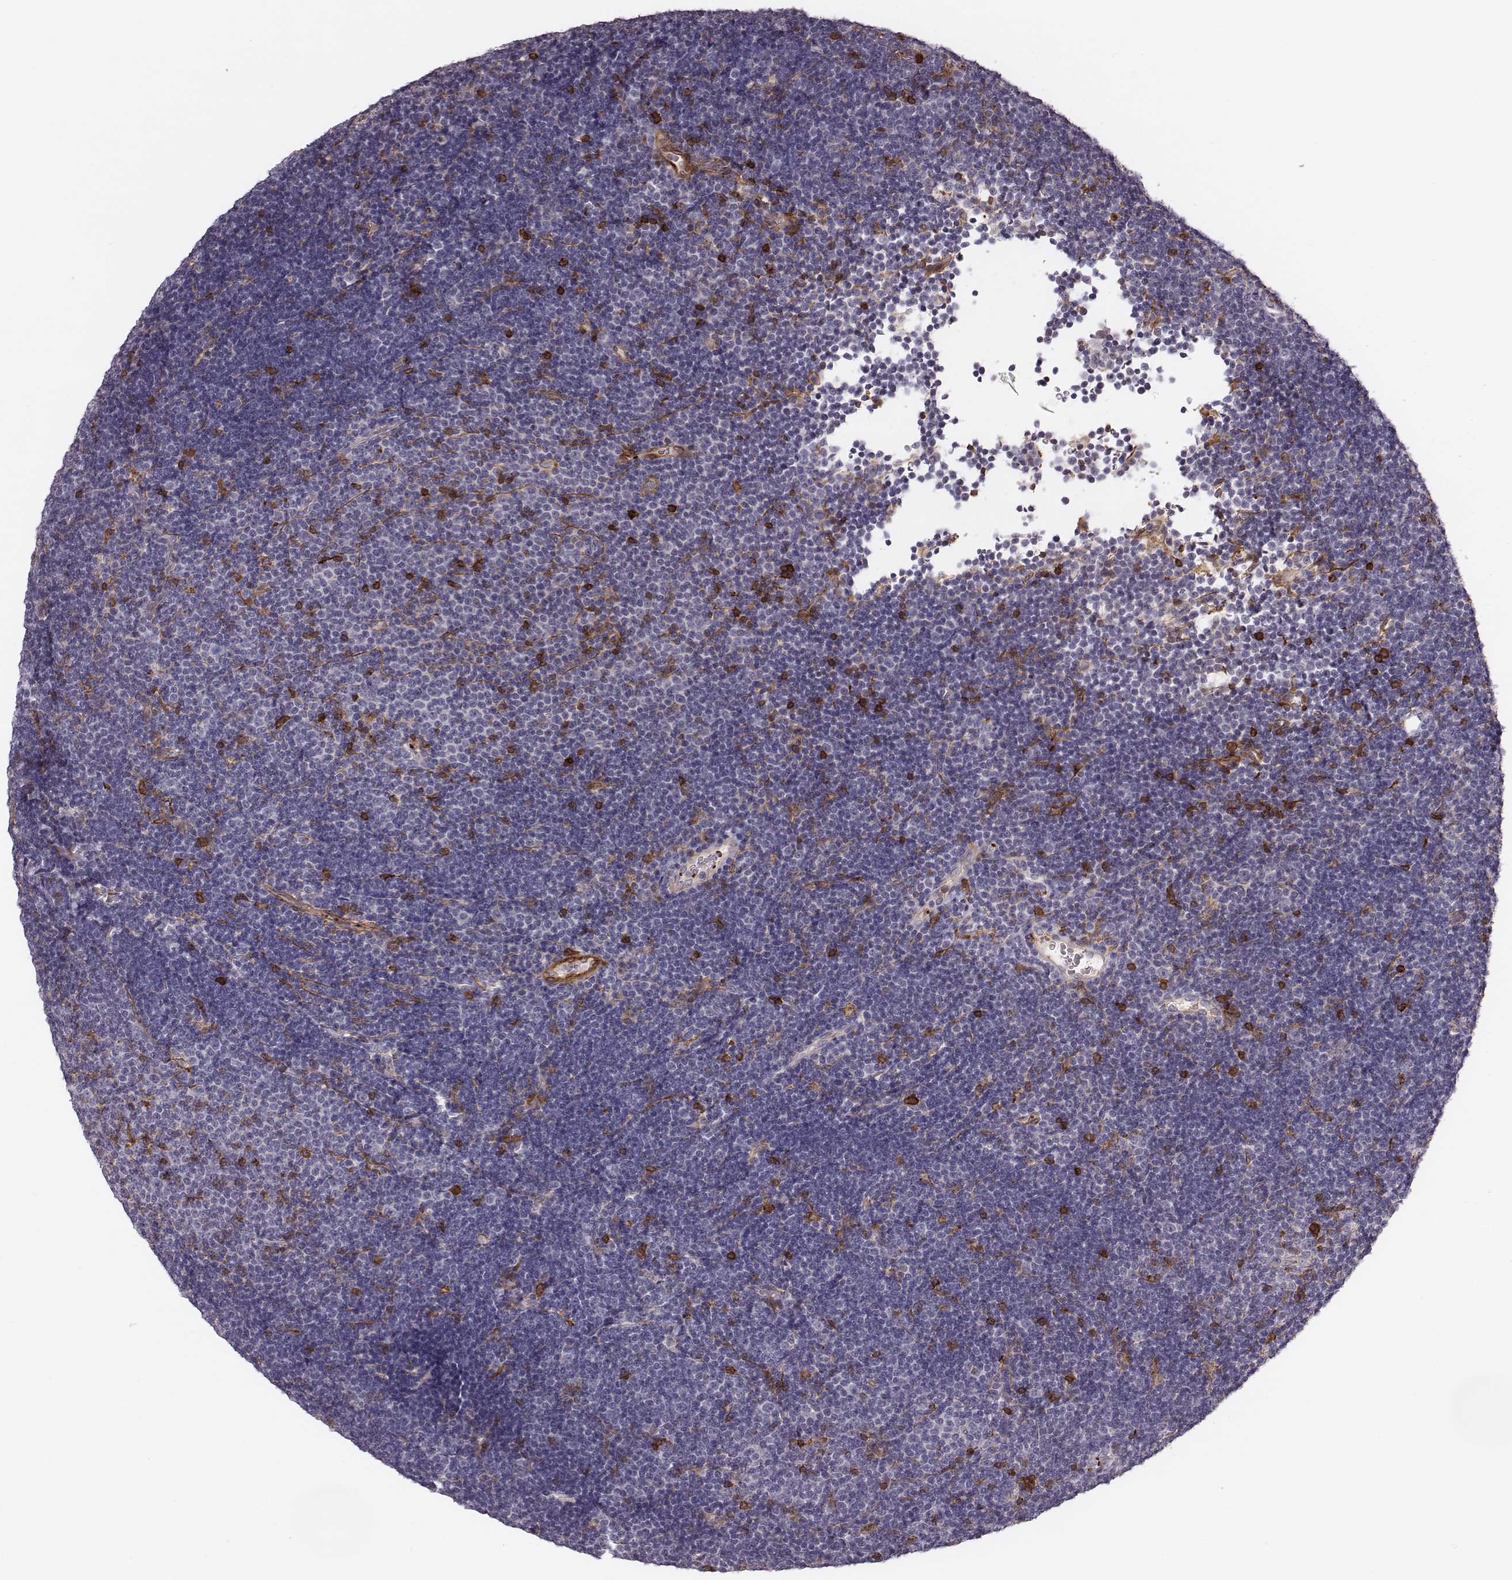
{"staining": {"intensity": "negative", "quantity": "none", "location": "none"}, "tissue": "lymphoma", "cell_type": "Tumor cells", "image_type": "cancer", "snomed": [{"axis": "morphology", "description": "Malignant lymphoma, non-Hodgkin's type, Low grade"}, {"axis": "topography", "description": "Brain"}], "caption": "DAB immunohistochemical staining of malignant lymphoma, non-Hodgkin's type (low-grade) reveals no significant positivity in tumor cells. (Immunohistochemistry (ihc), brightfield microscopy, high magnification).", "gene": "ZYX", "patient": {"sex": "female", "age": 66}}